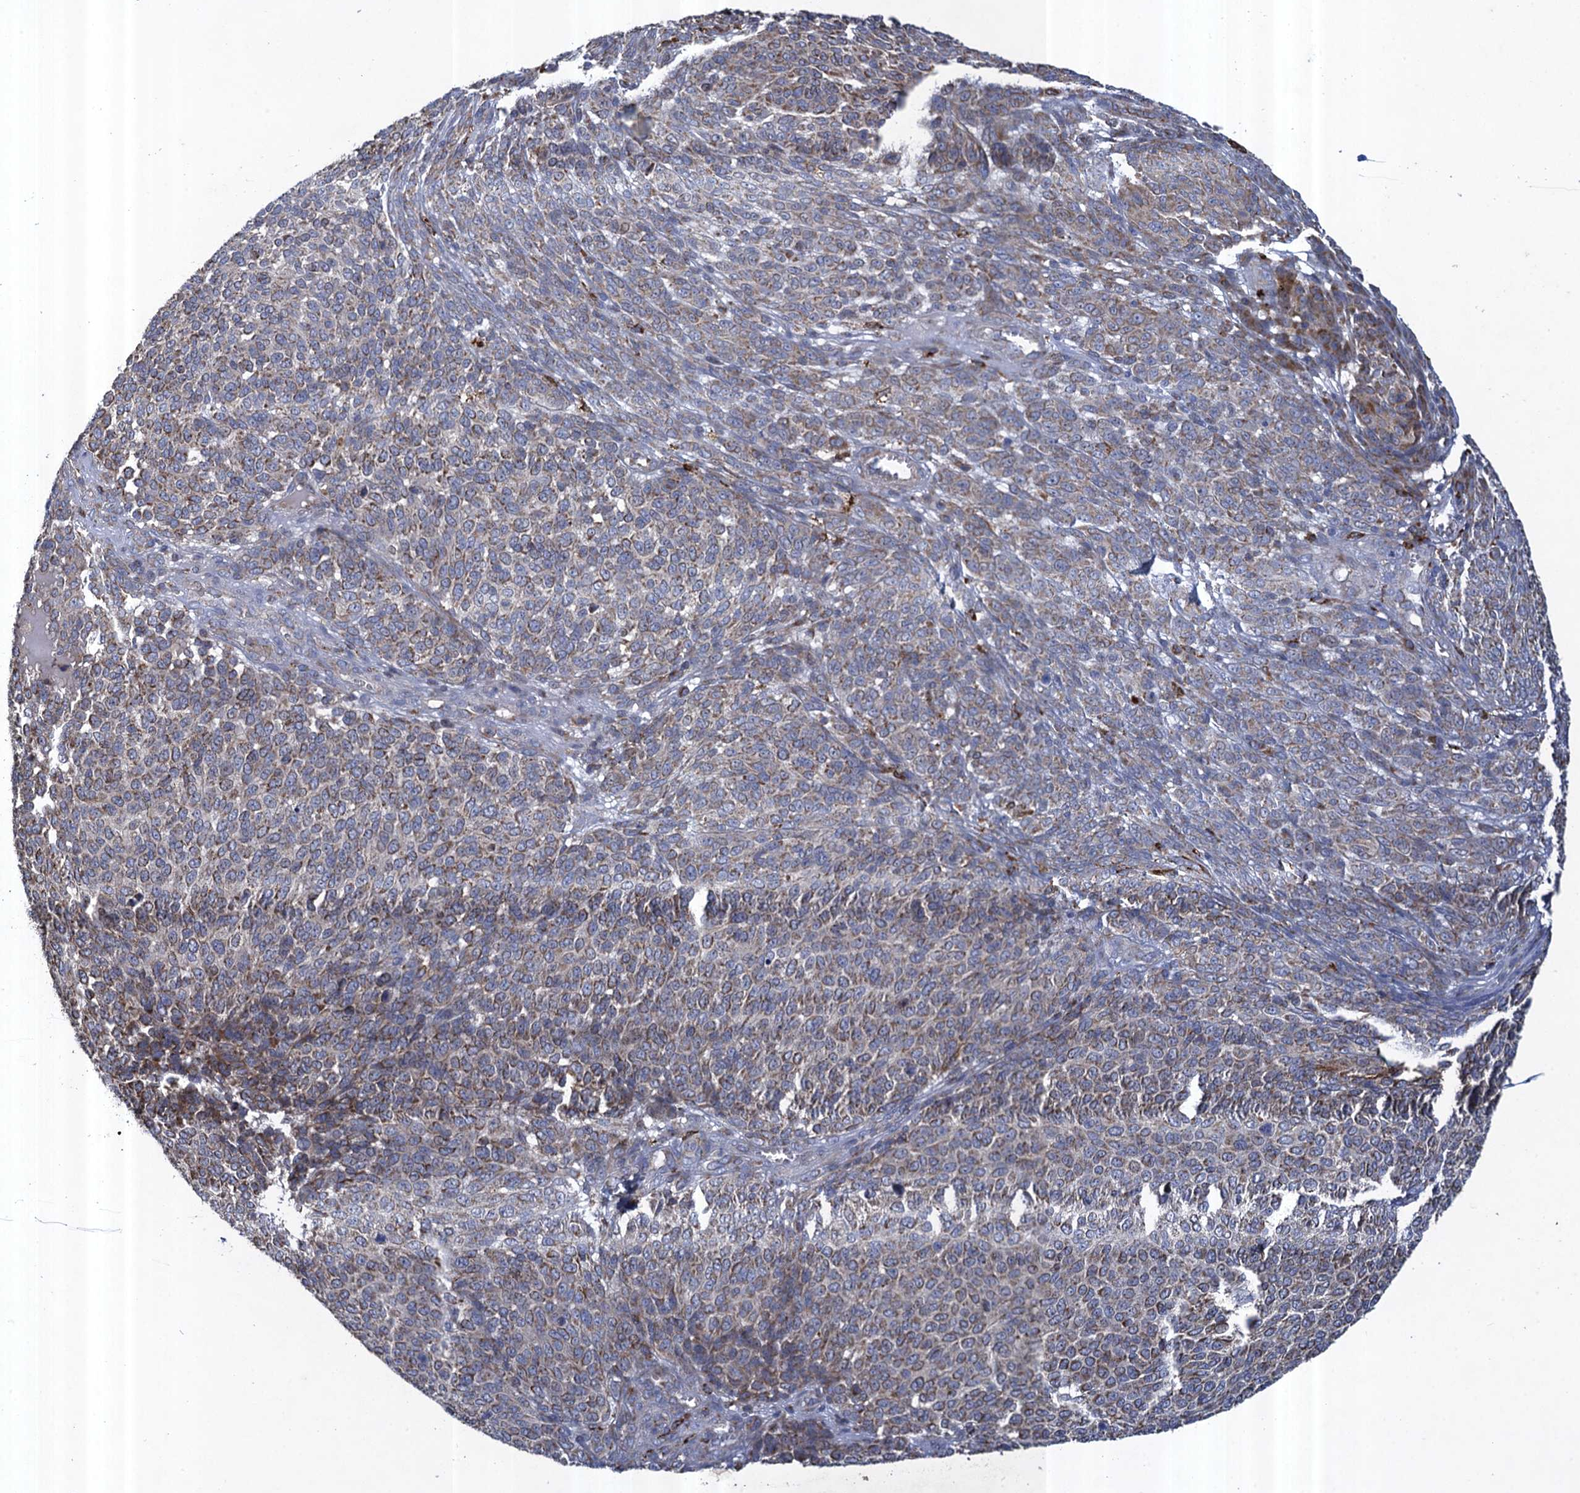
{"staining": {"intensity": "weak", "quantity": "<25%", "location": "cytoplasmic/membranous"}, "tissue": "melanoma", "cell_type": "Tumor cells", "image_type": "cancer", "snomed": [{"axis": "morphology", "description": "Malignant melanoma, NOS"}, {"axis": "topography", "description": "Skin"}], "caption": "The histopathology image exhibits no staining of tumor cells in melanoma. The staining was performed using DAB to visualize the protein expression in brown, while the nuclei were stained in blue with hematoxylin (Magnification: 20x).", "gene": "TXNDC11", "patient": {"sex": "male", "age": 49}}